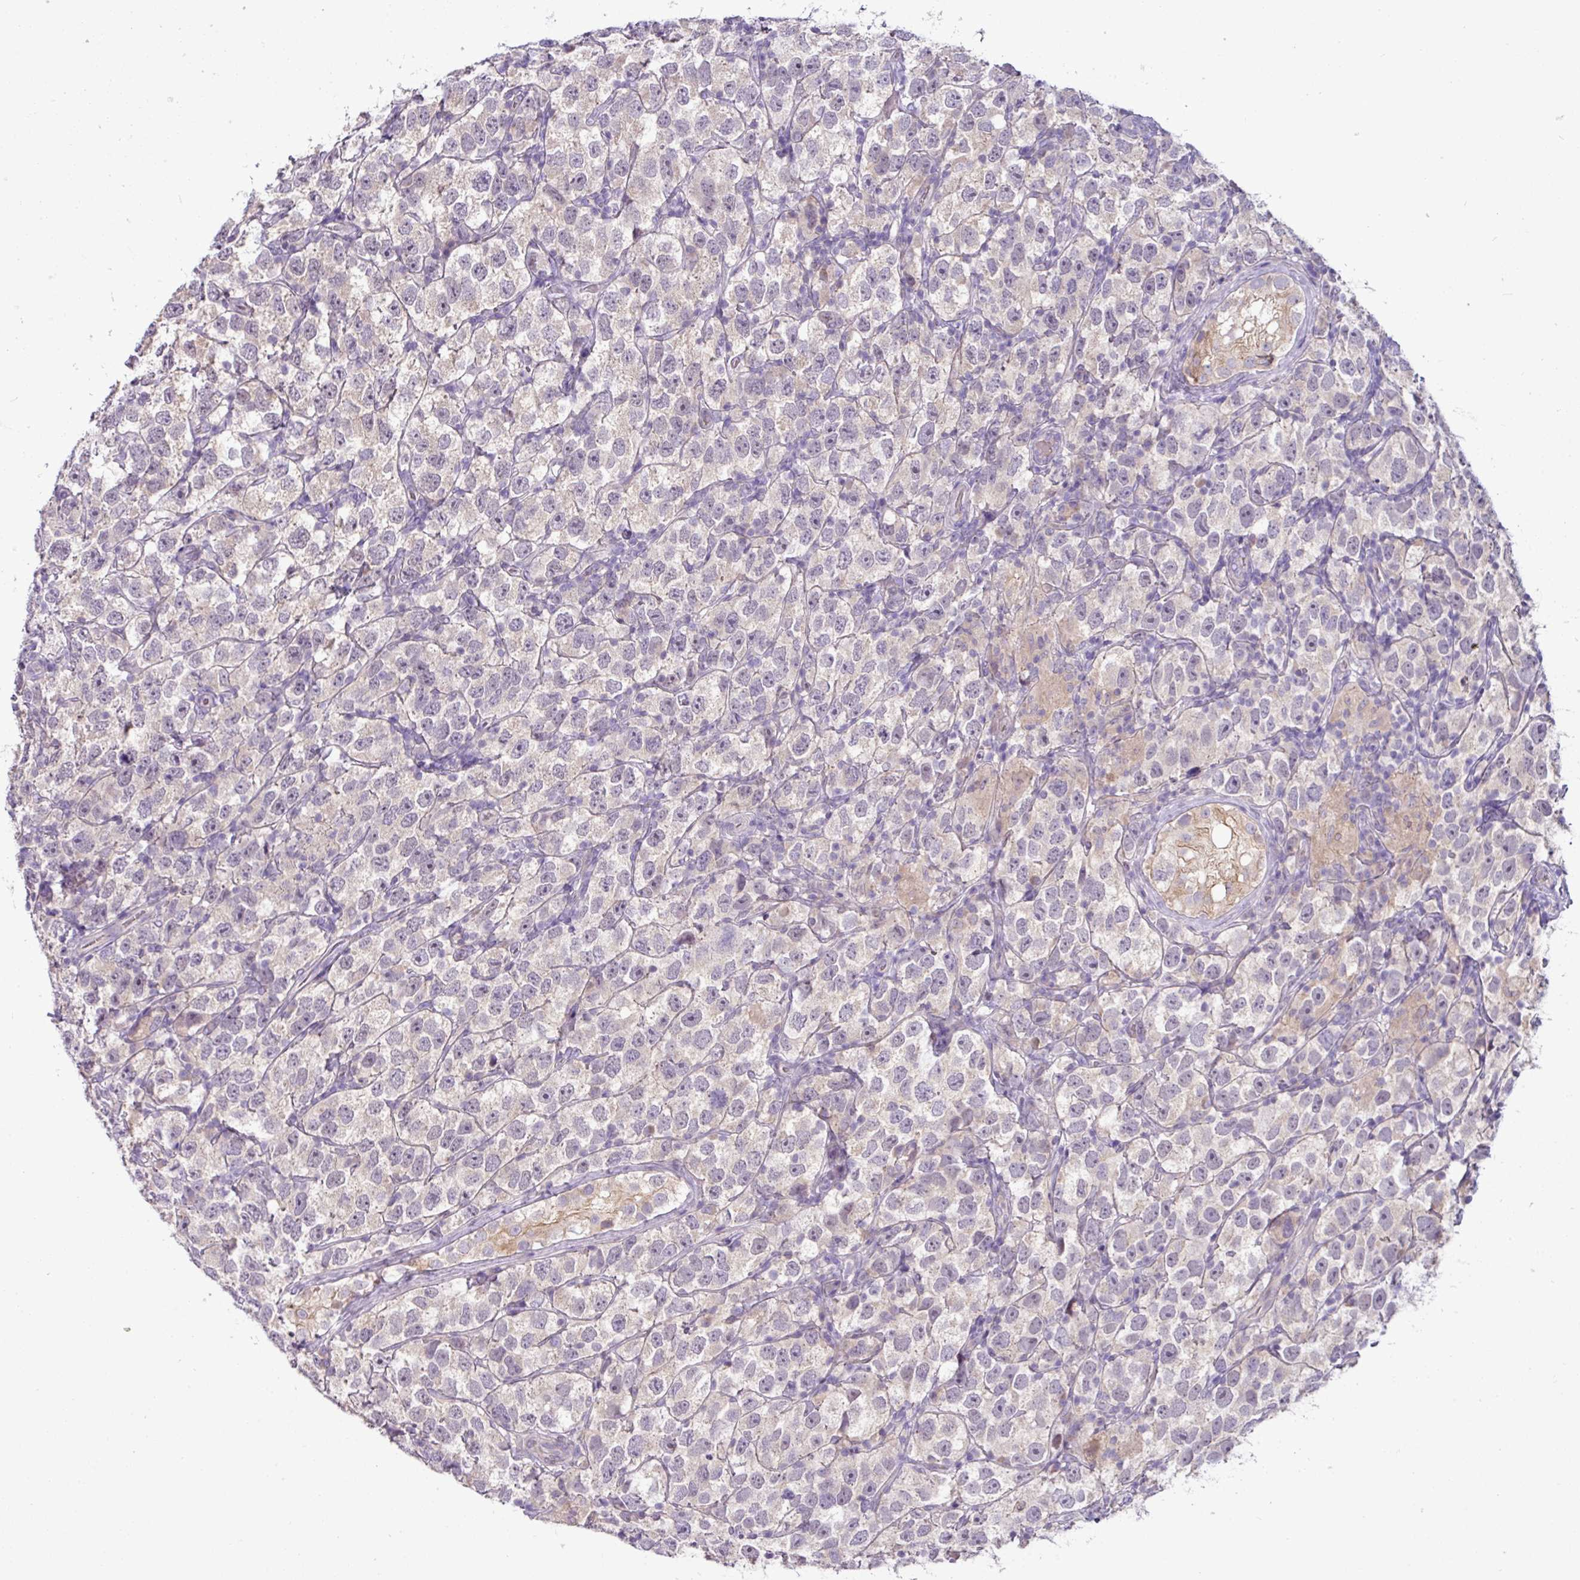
{"staining": {"intensity": "weak", "quantity": "25%-75%", "location": "cytoplasmic/membranous"}, "tissue": "testis cancer", "cell_type": "Tumor cells", "image_type": "cancer", "snomed": [{"axis": "morphology", "description": "Seminoma, NOS"}, {"axis": "topography", "description": "Testis"}], "caption": "Brown immunohistochemical staining in testis seminoma demonstrates weak cytoplasmic/membranous expression in approximately 25%-75% of tumor cells. (Stains: DAB (3,3'-diaminobenzidine) in brown, nuclei in blue, Microscopy: brightfield microscopy at high magnification).", "gene": "PNLDC1", "patient": {"sex": "male", "age": 26}}